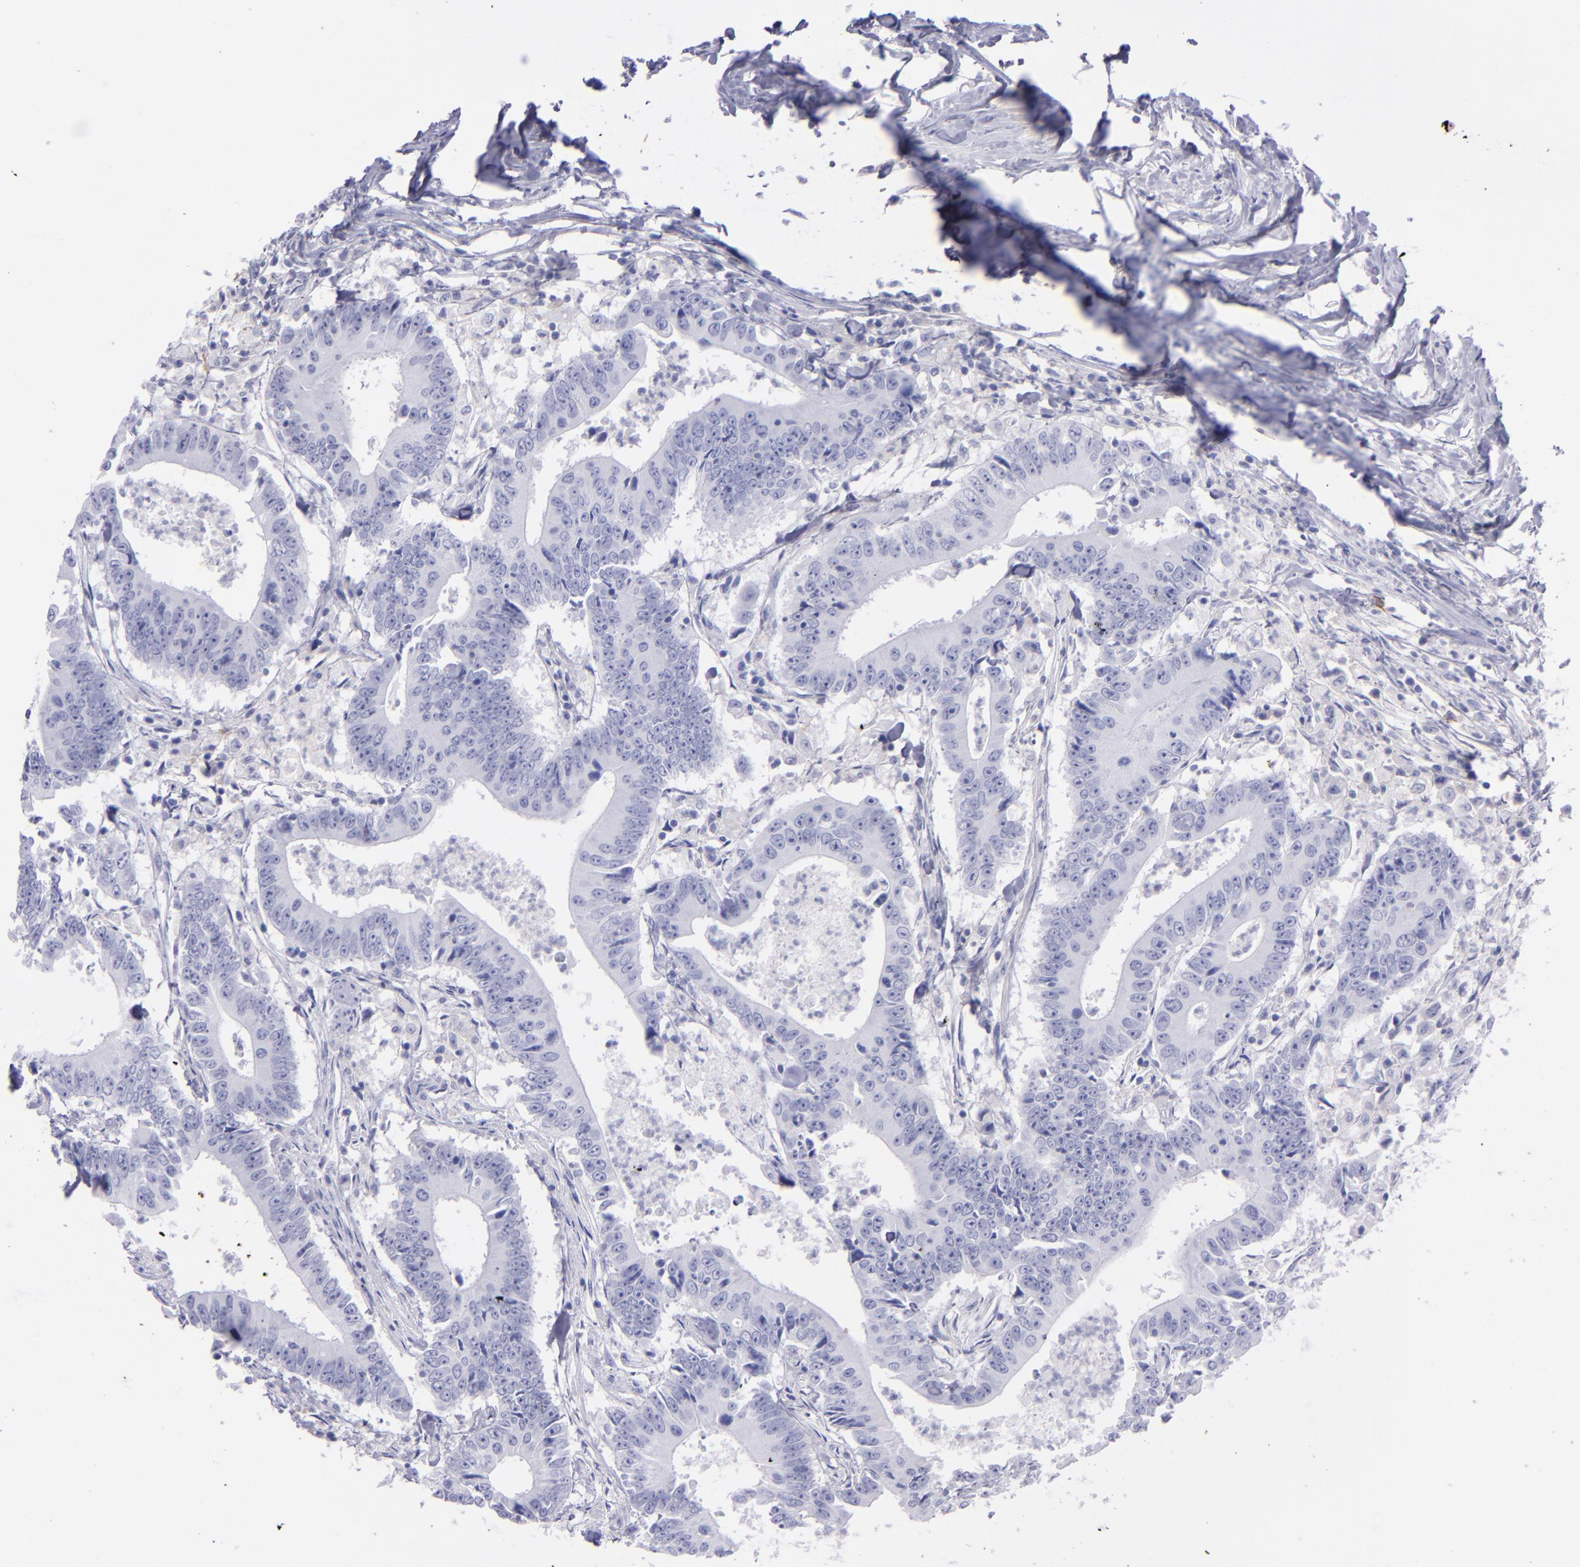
{"staining": {"intensity": "negative", "quantity": "none", "location": "none"}, "tissue": "colorectal cancer", "cell_type": "Tumor cells", "image_type": "cancer", "snomed": [{"axis": "morphology", "description": "Adenocarcinoma, NOS"}, {"axis": "topography", "description": "Colon"}], "caption": "Tumor cells are negative for protein expression in human colorectal cancer.", "gene": "CD37", "patient": {"sex": "male", "age": 55}}